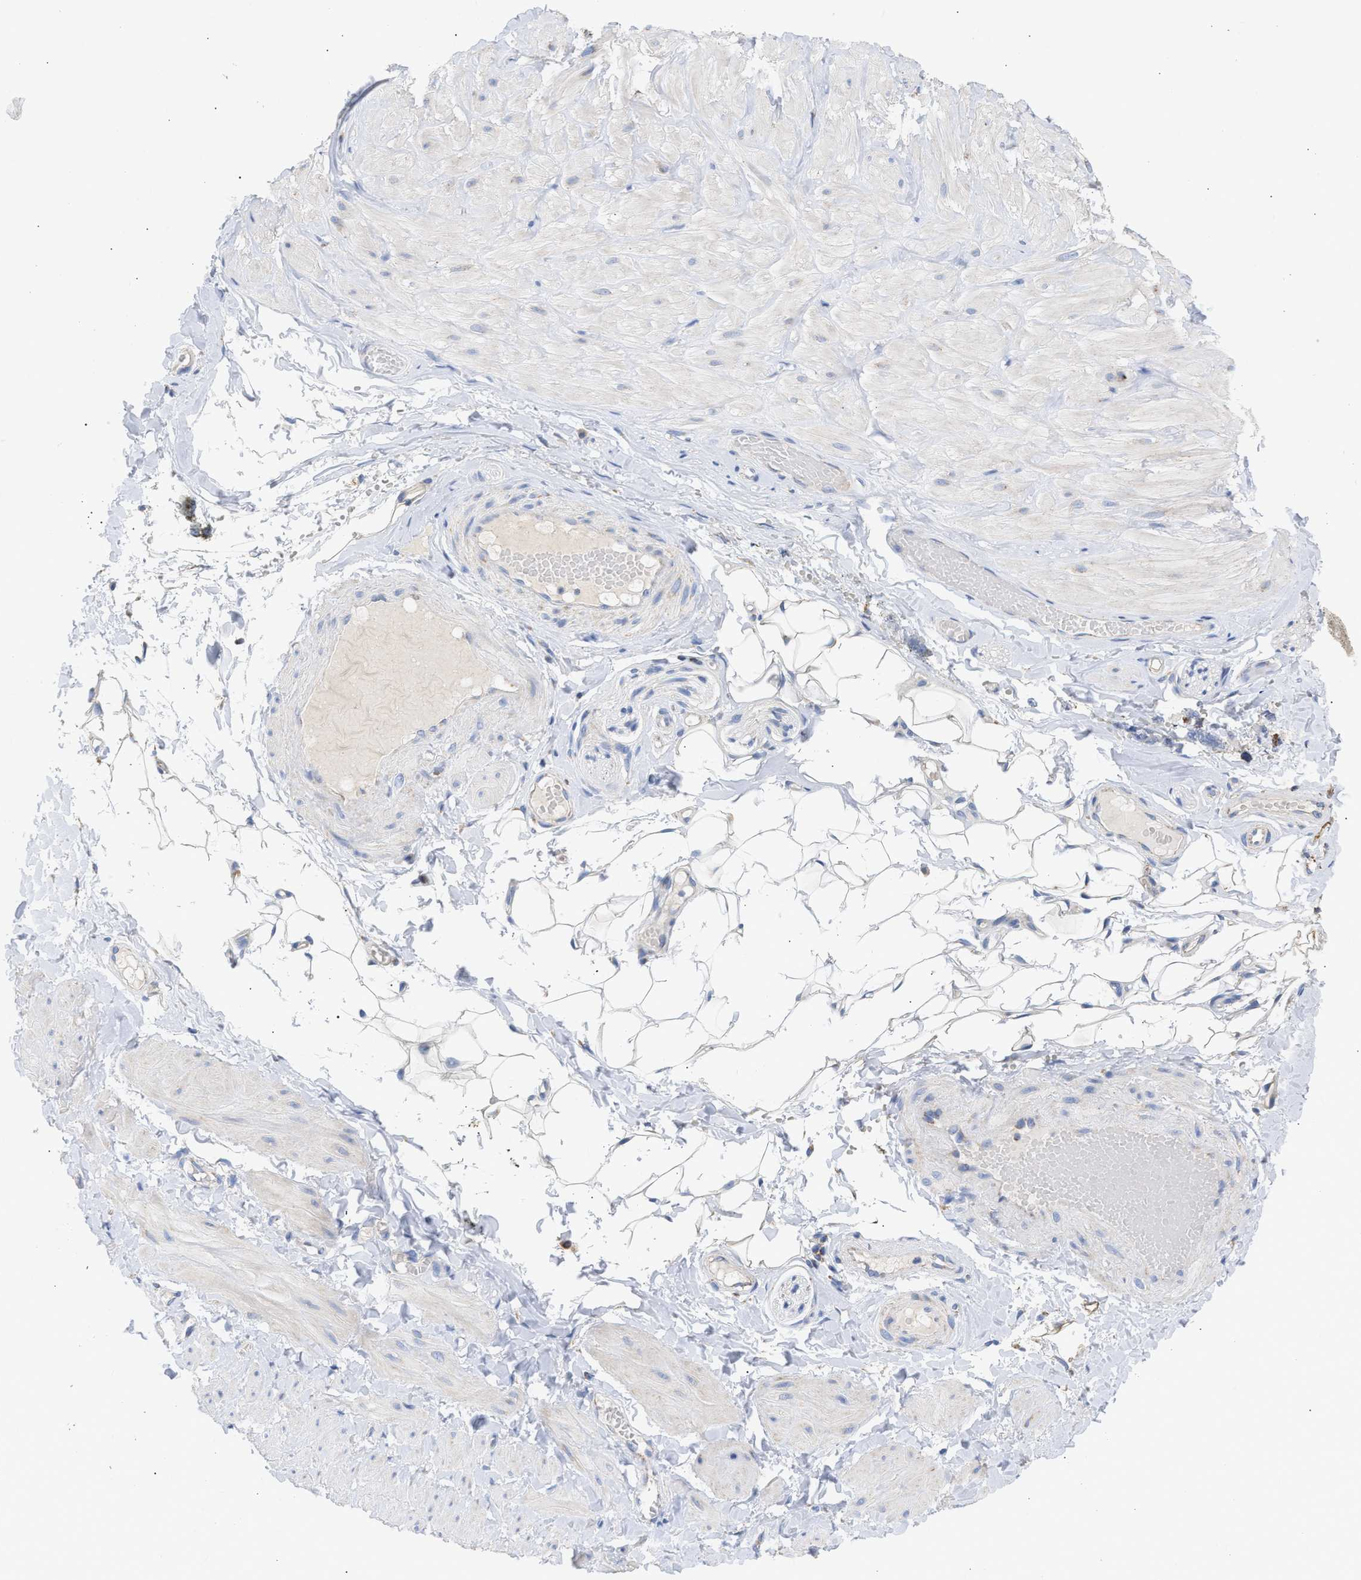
{"staining": {"intensity": "negative", "quantity": "none", "location": "none"}, "tissue": "adipose tissue", "cell_type": "Adipocytes", "image_type": "normal", "snomed": [{"axis": "morphology", "description": "Normal tissue, NOS"}, {"axis": "topography", "description": "Adipose tissue"}, {"axis": "topography", "description": "Vascular tissue"}, {"axis": "topography", "description": "Peripheral nerve tissue"}], "caption": "The image reveals no significant positivity in adipocytes of adipose tissue.", "gene": "ACOT13", "patient": {"sex": "male", "age": 25}}